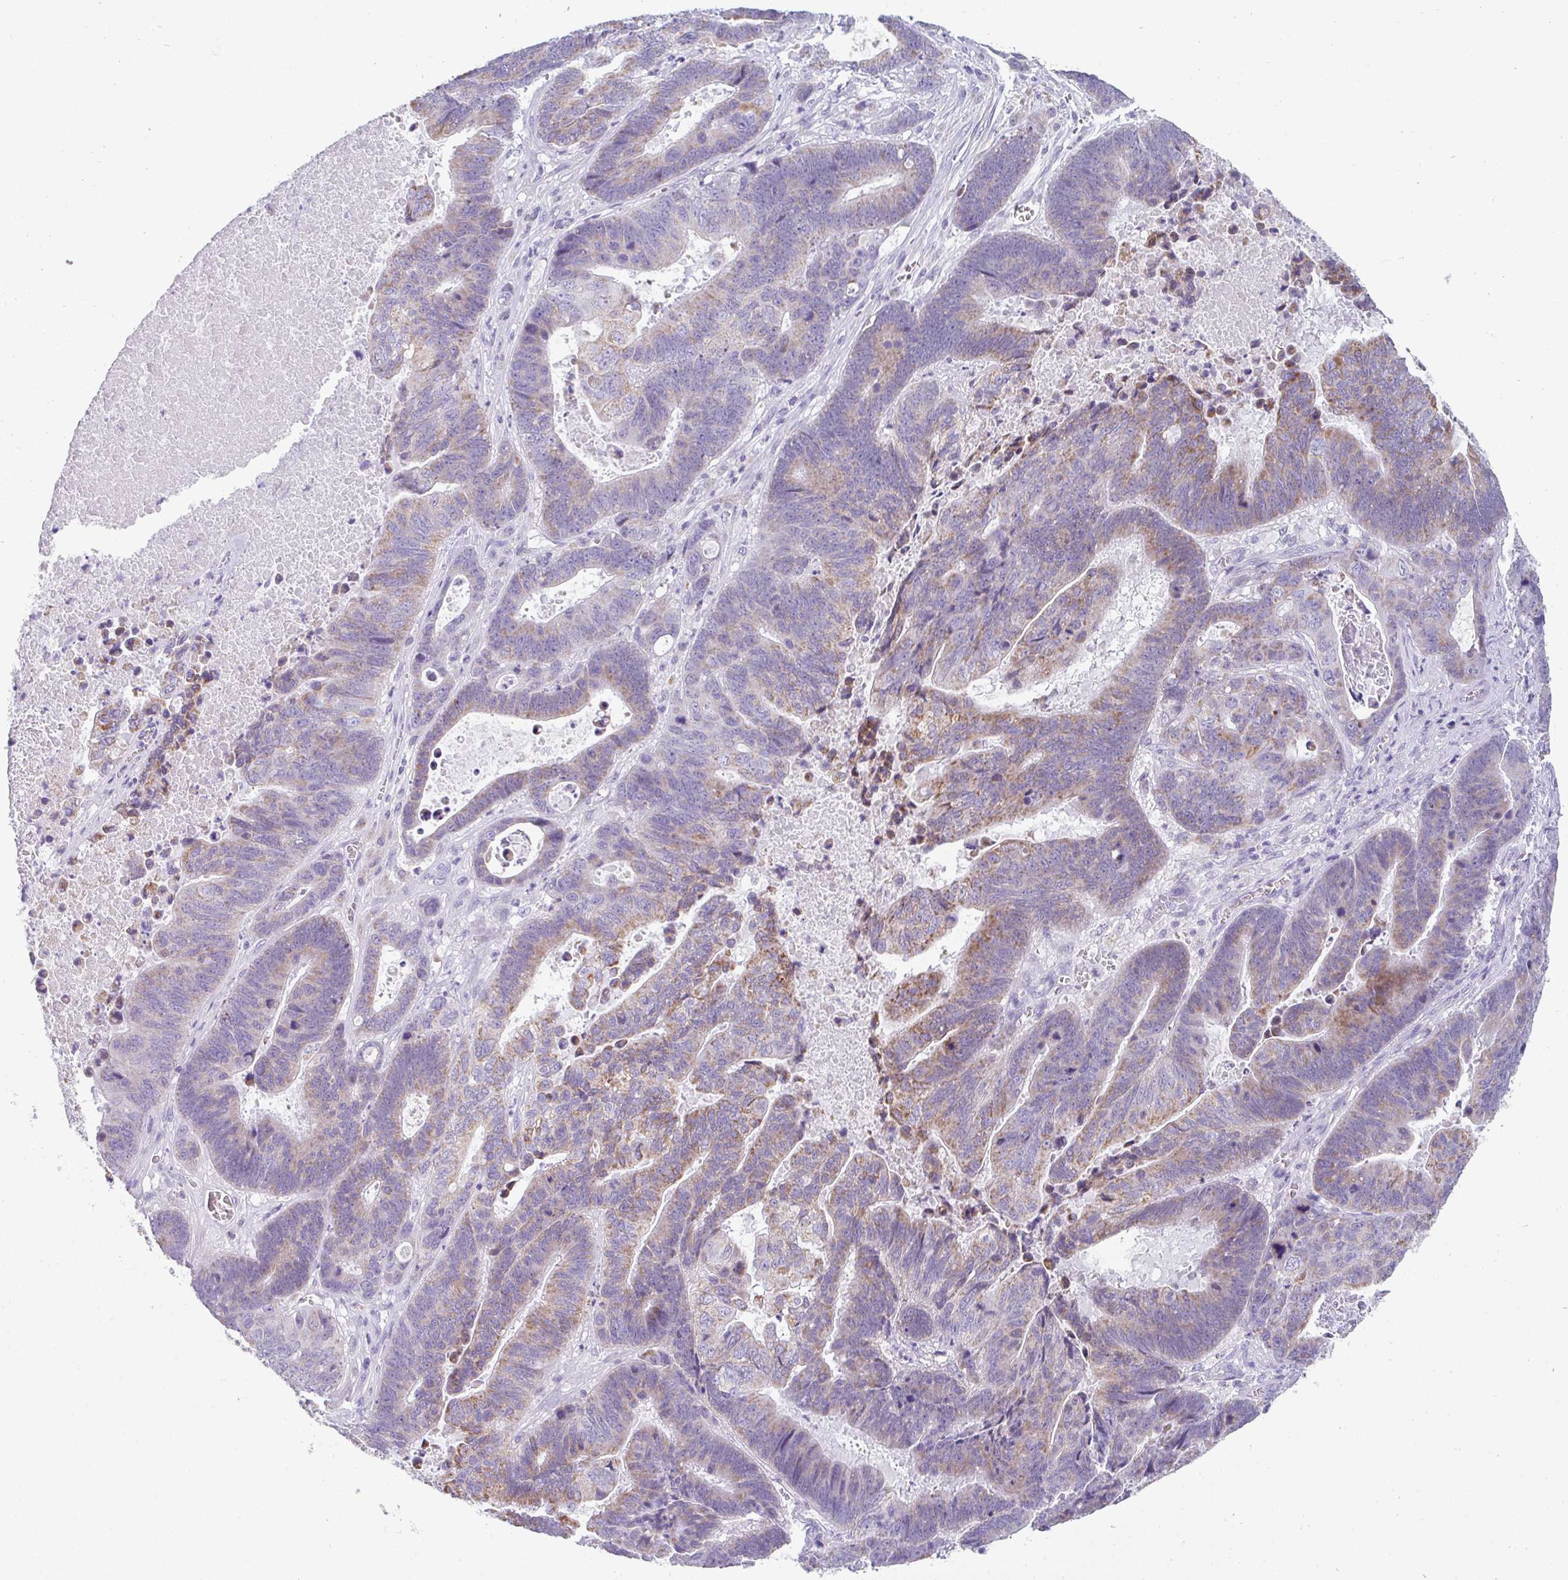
{"staining": {"intensity": "moderate", "quantity": "<25%", "location": "cytoplasmic/membranous"}, "tissue": "lung cancer", "cell_type": "Tumor cells", "image_type": "cancer", "snomed": [{"axis": "morphology", "description": "Aneuploidy"}, {"axis": "morphology", "description": "Adenocarcinoma, NOS"}, {"axis": "morphology", "description": "Adenocarcinoma primary or metastatic"}, {"axis": "topography", "description": "Lung"}], "caption": "Tumor cells display low levels of moderate cytoplasmic/membranous staining in approximately <25% of cells in lung cancer (adenocarcinoma). Using DAB (brown) and hematoxylin (blue) stains, captured at high magnification using brightfield microscopy.", "gene": "RLF", "patient": {"sex": "female", "age": 75}}